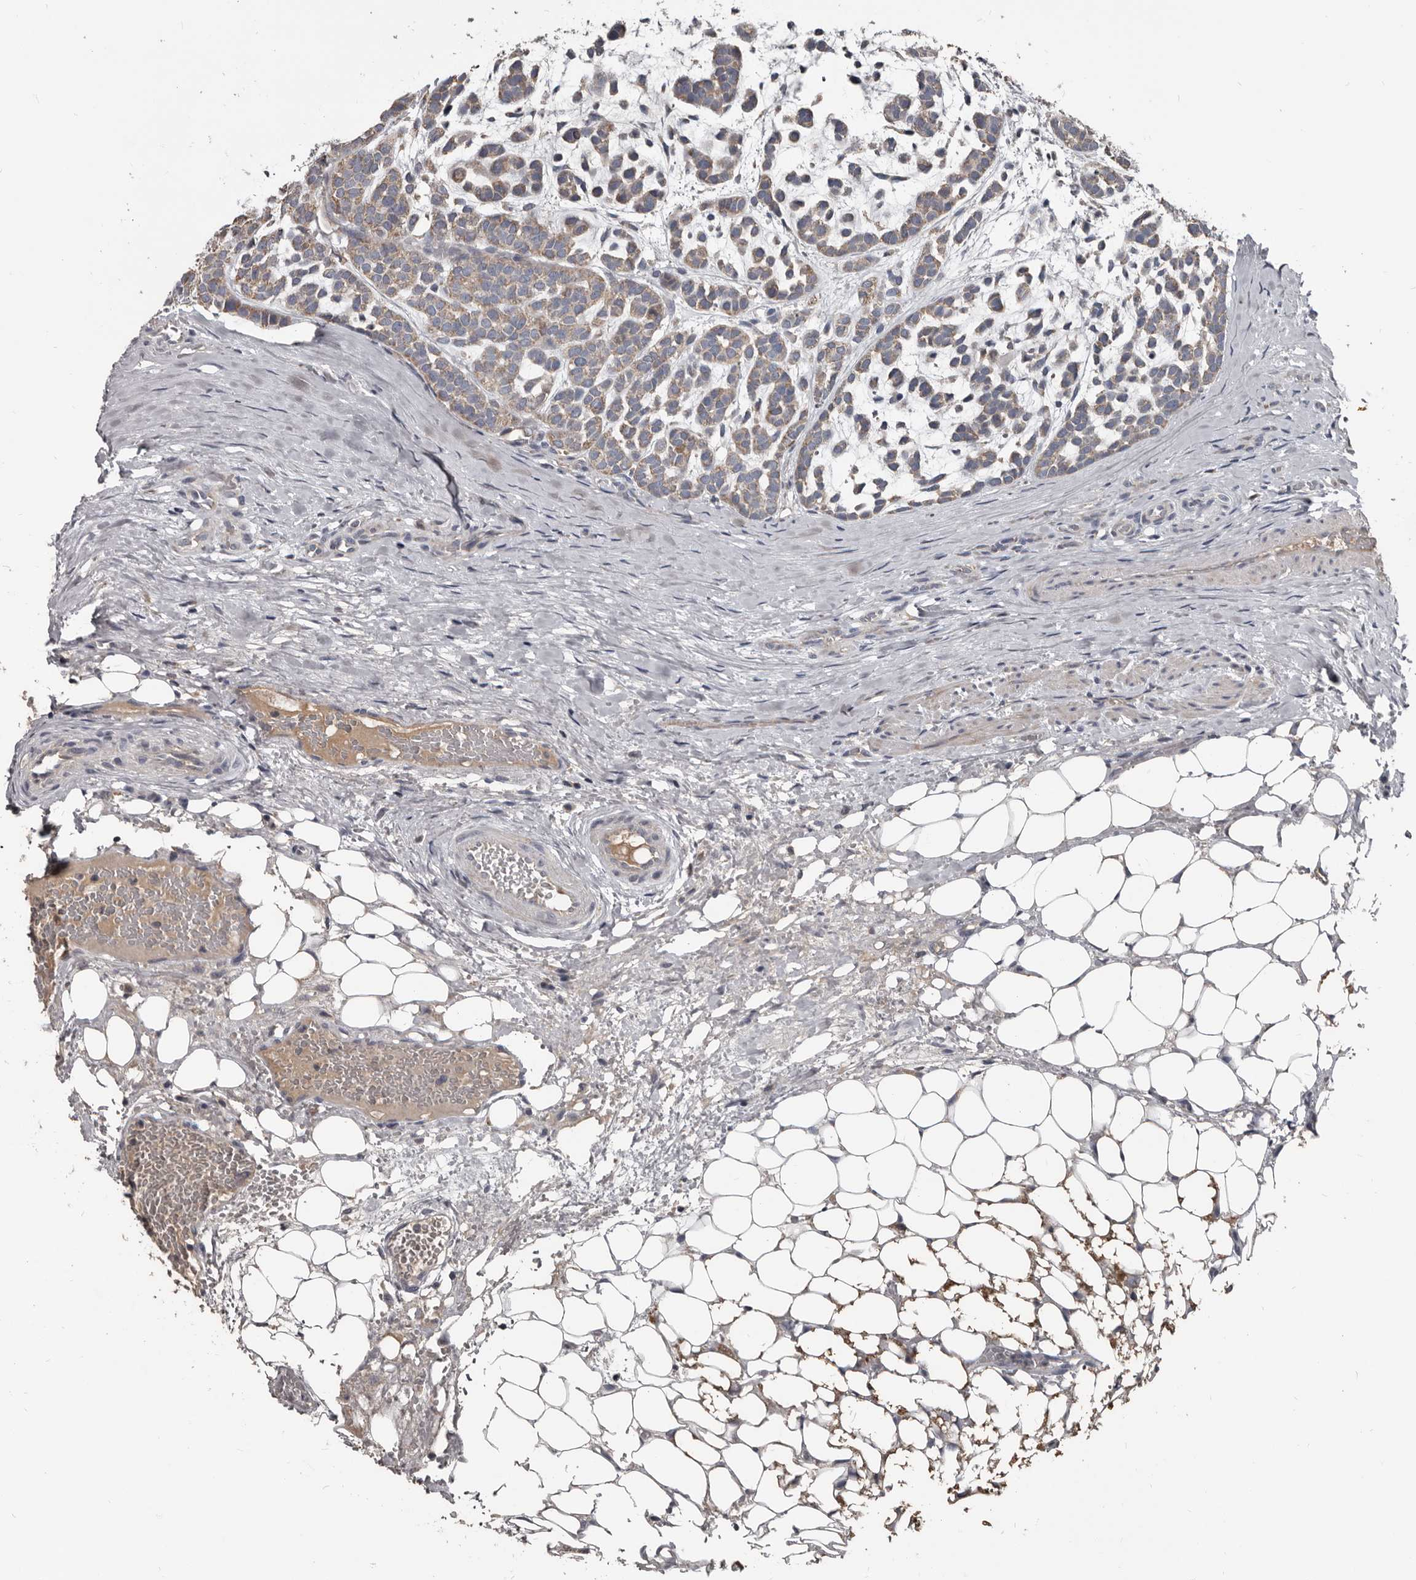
{"staining": {"intensity": "moderate", "quantity": ">75%", "location": "cytoplasmic/membranous"}, "tissue": "head and neck cancer", "cell_type": "Tumor cells", "image_type": "cancer", "snomed": [{"axis": "morphology", "description": "Adenocarcinoma, NOS"}, {"axis": "morphology", "description": "Adenoma, NOS"}, {"axis": "topography", "description": "Head-Neck"}], "caption": "A histopathology image of human head and neck cancer stained for a protein exhibits moderate cytoplasmic/membranous brown staining in tumor cells. Using DAB (brown) and hematoxylin (blue) stains, captured at high magnification using brightfield microscopy.", "gene": "GREB1", "patient": {"sex": "female", "age": 55}}